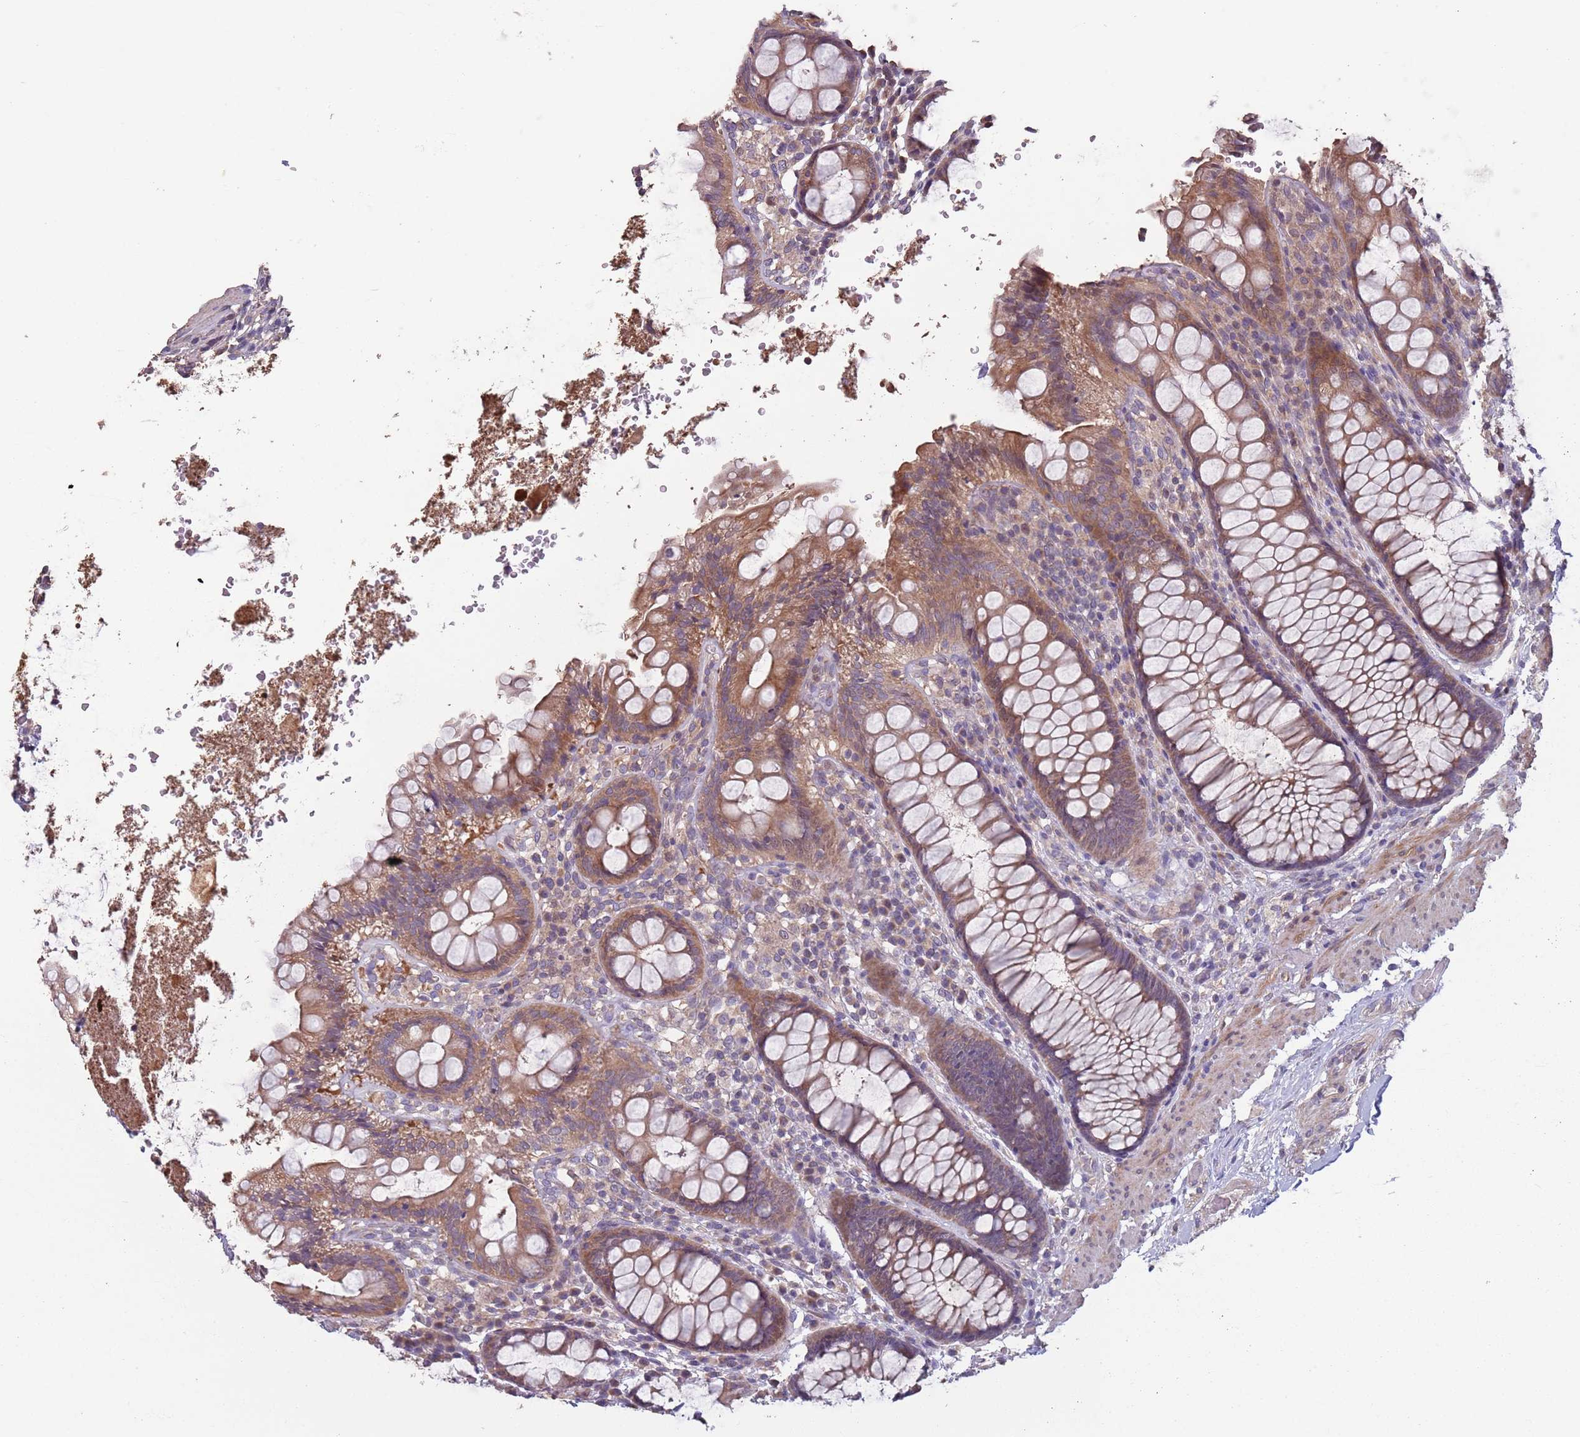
{"staining": {"intensity": "moderate", "quantity": ">75%", "location": "cytoplasmic/membranous"}, "tissue": "rectum", "cell_type": "Glandular cells", "image_type": "normal", "snomed": [{"axis": "morphology", "description": "Normal tissue, NOS"}, {"axis": "topography", "description": "Rectum"}], "caption": "A high-resolution micrograph shows immunohistochemistry (IHC) staining of benign rectum, which shows moderate cytoplasmic/membranous staining in about >75% of glandular cells. Using DAB (3,3'-diaminobenzidine) (brown) and hematoxylin (blue) stains, captured at high magnification using brightfield microscopy.", "gene": "MBD3L1", "patient": {"sex": "male", "age": 83}}